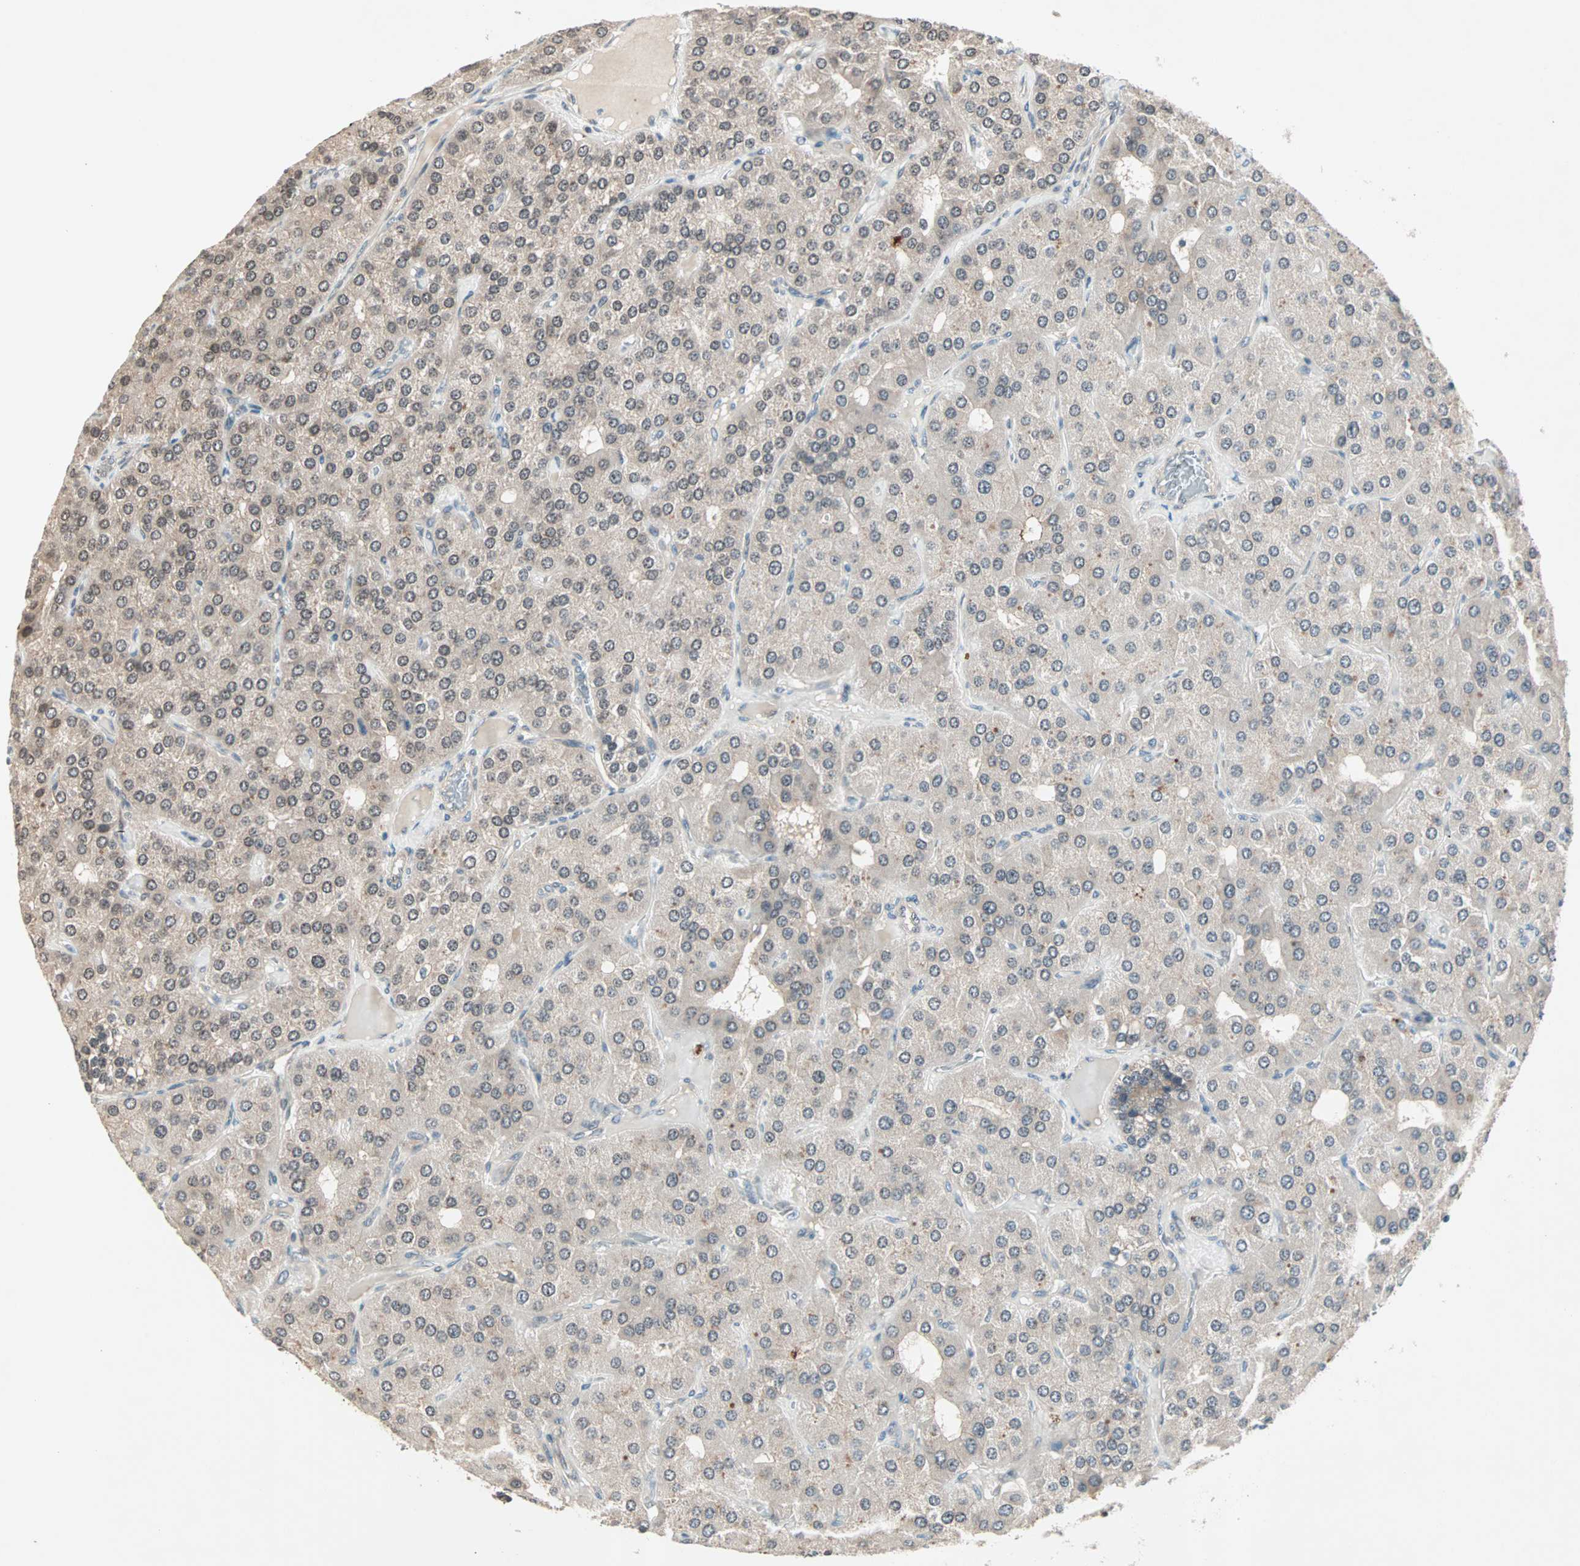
{"staining": {"intensity": "negative", "quantity": "none", "location": "none"}, "tissue": "parathyroid gland", "cell_type": "Glandular cells", "image_type": "normal", "snomed": [{"axis": "morphology", "description": "Normal tissue, NOS"}, {"axis": "morphology", "description": "Adenoma, NOS"}, {"axis": "topography", "description": "Parathyroid gland"}], "caption": "This is a histopathology image of immunohistochemistry (IHC) staining of benign parathyroid gland, which shows no expression in glandular cells.", "gene": "PGBD1", "patient": {"sex": "female", "age": 86}}